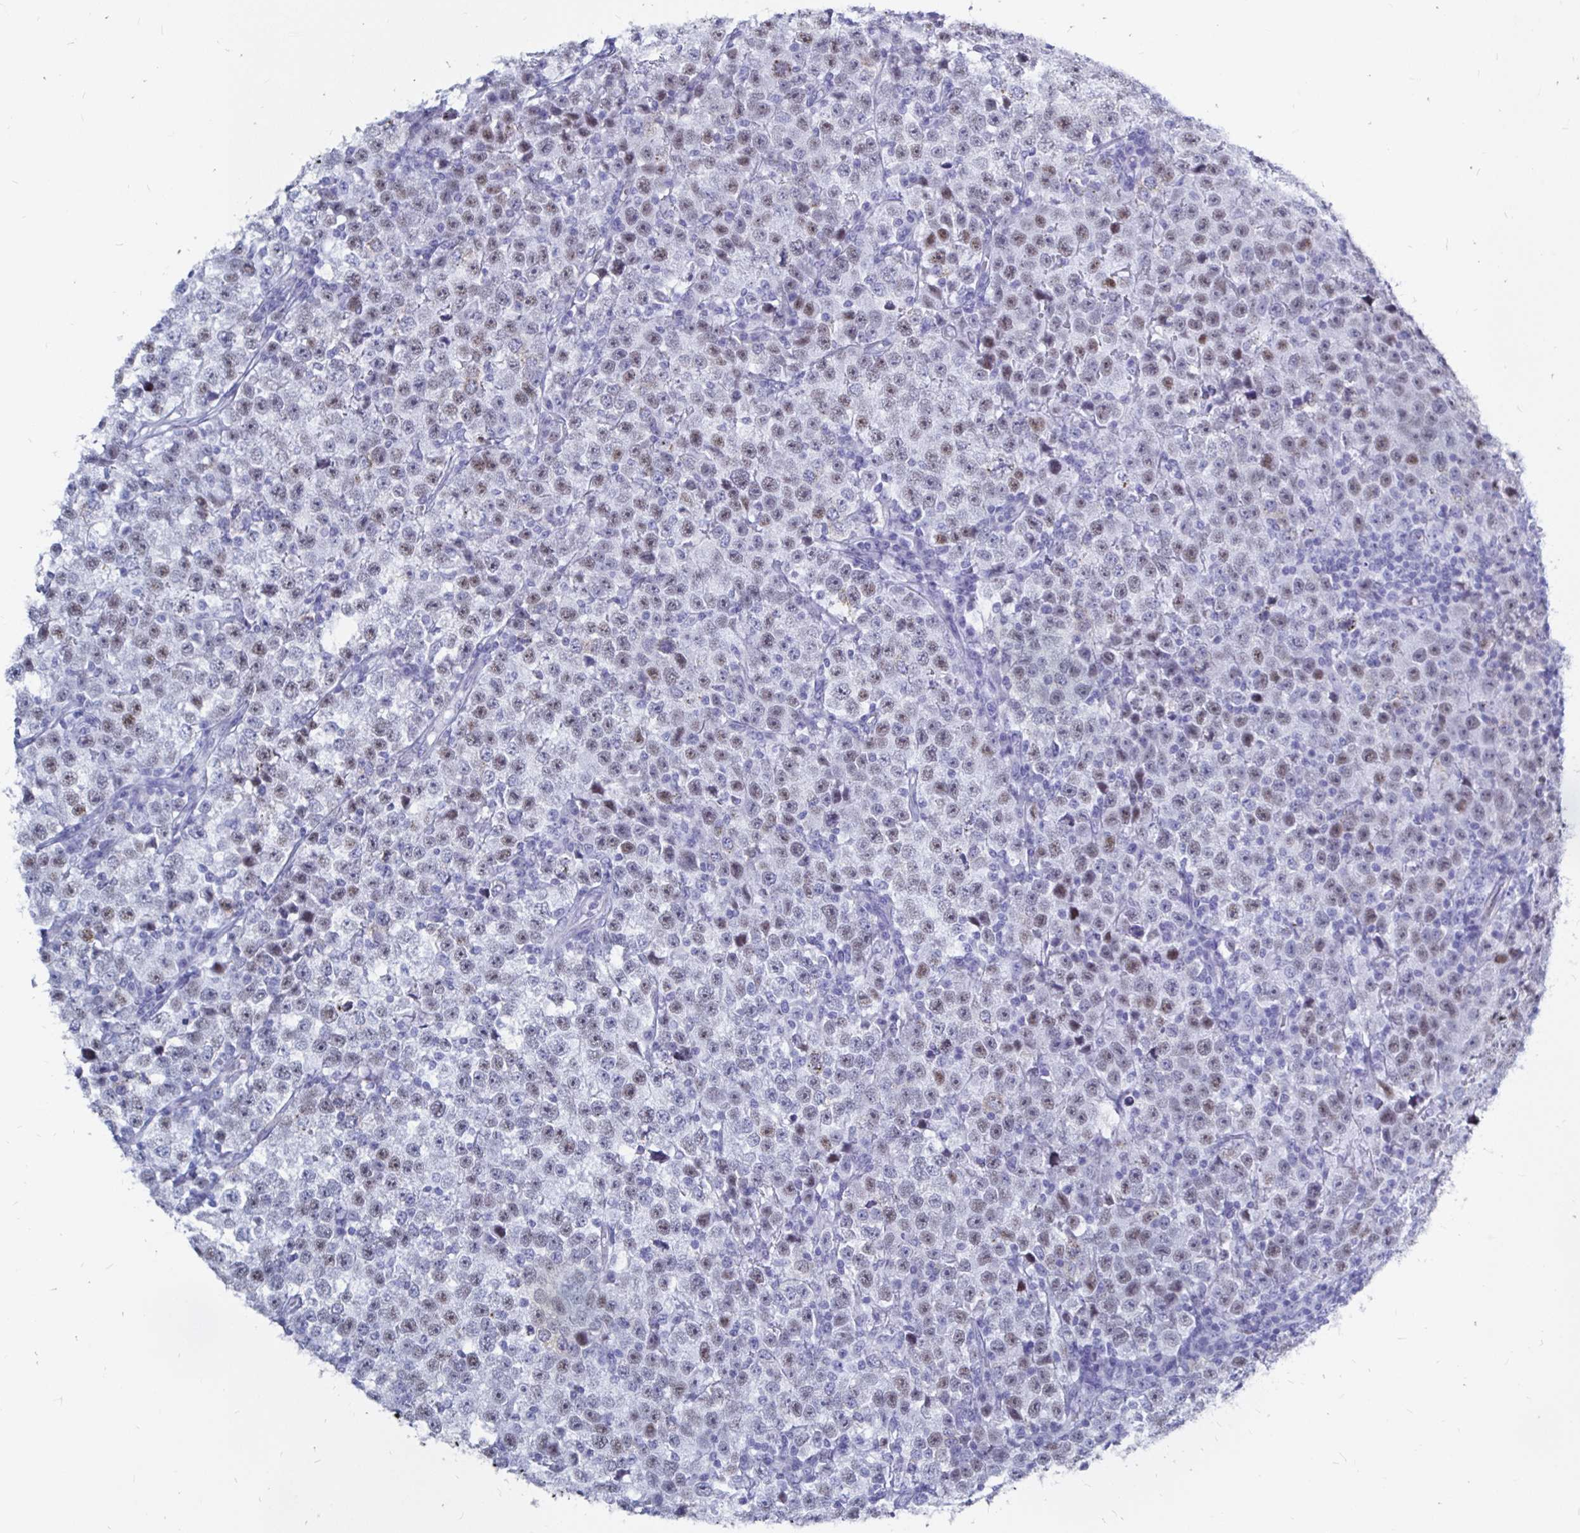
{"staining": {"intensity": "weak", "quantity": ">75%", "location": "nuclear"}, "tissue": "testis cancer", "cell_type": "Tumor cells", "image_type": "cancer", "snomed": [{"axis": "morphology", "description": "Seminoma, NOS"}, {"axis": "topography", "description": "Testis"}], "caption": "Immunohistochemistry staining of seminoma (testis), which shows low levels of weak nuclear expression in about >75% of tumor cells indicating weak nuclear protein positivity. The staining was performed using DAB (3,3'-diaminobenzidine) (brown) for protein detection and nuclei were counterstained in hematoxylin (blue).", "gene": "LUZP4", "patient": {"sex": "male", "age": 43}}